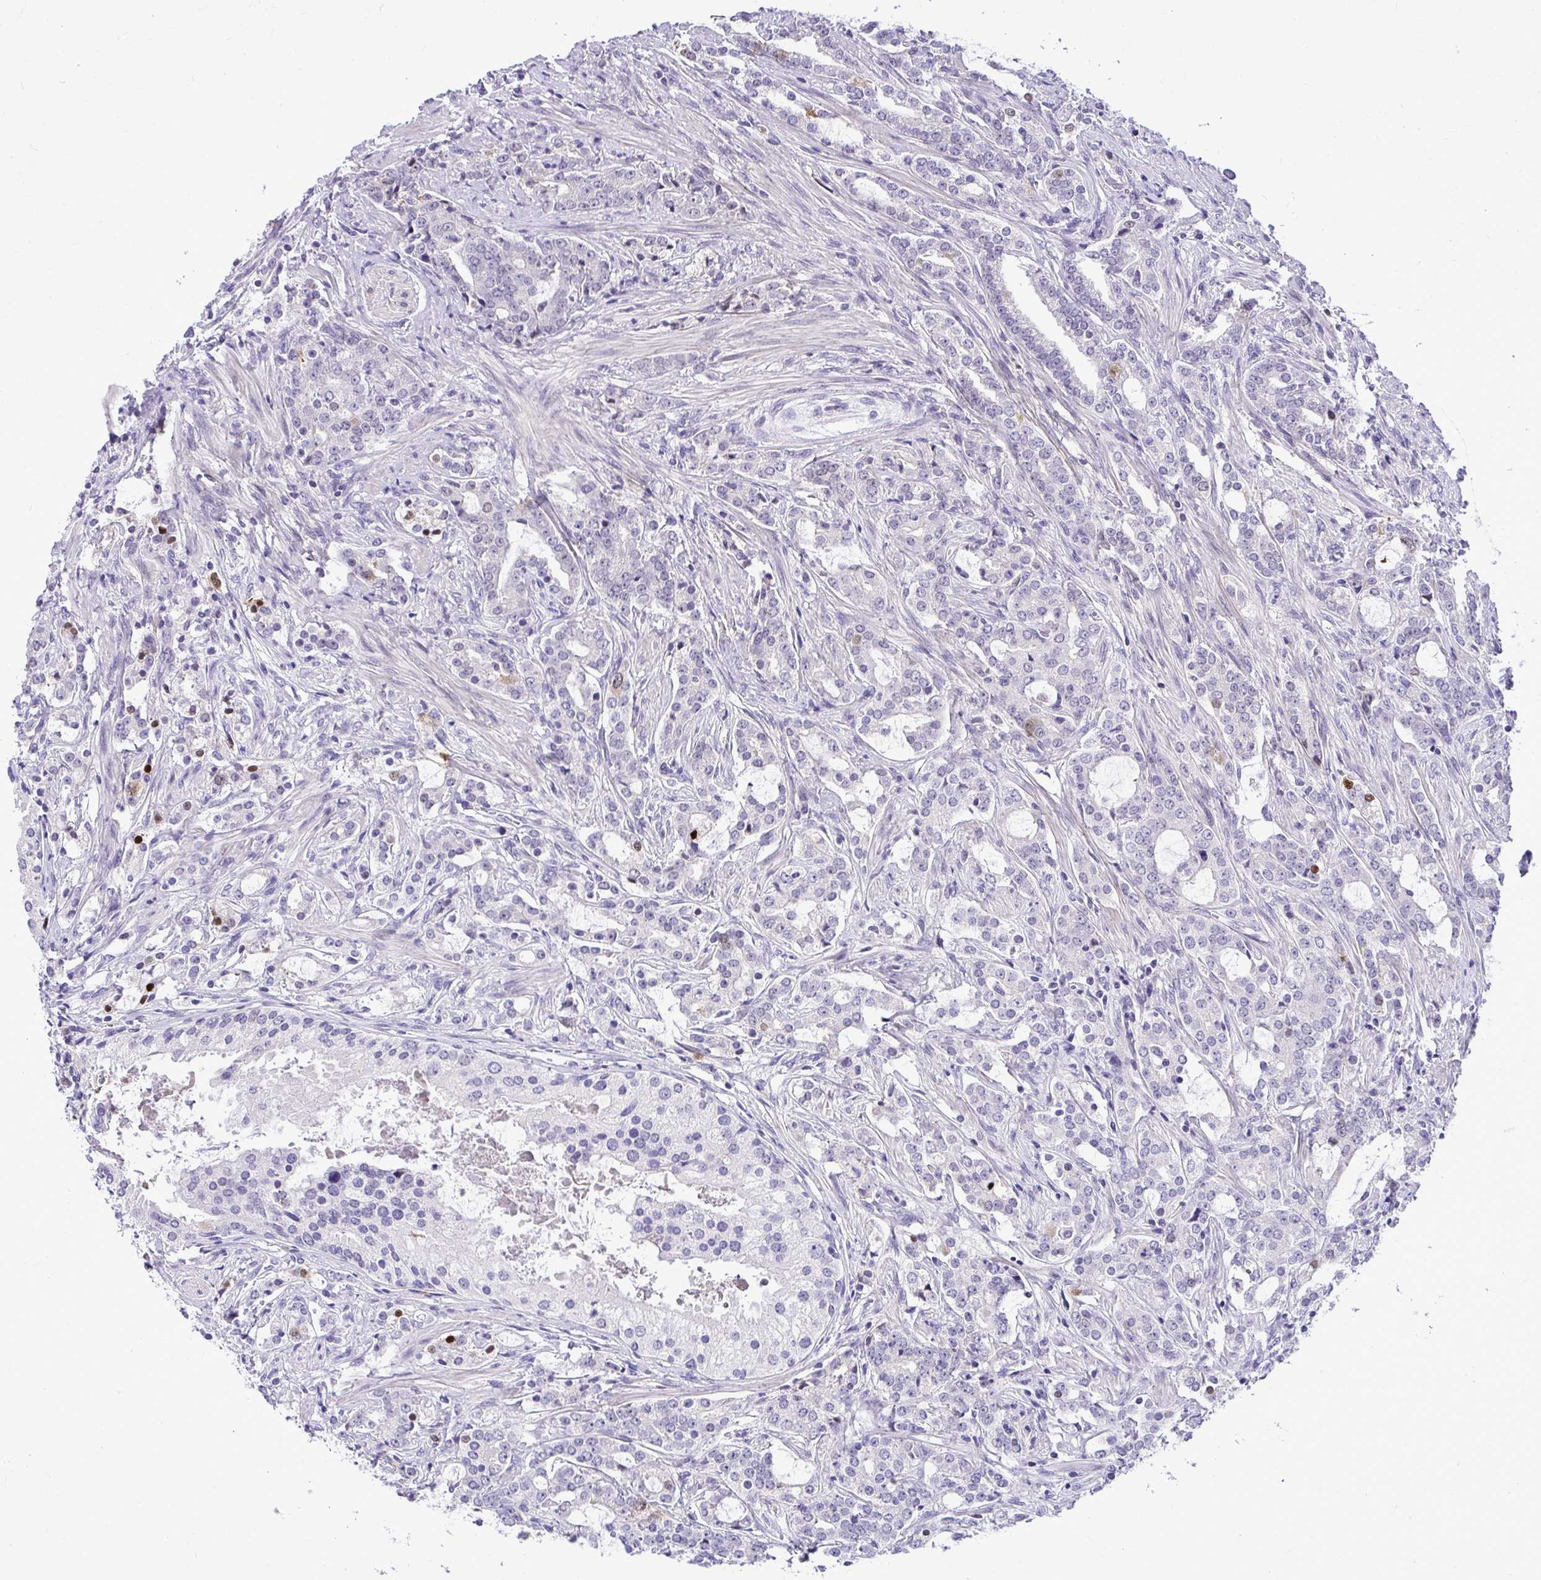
{"staining": {"intensity": "moderate", "quantity": "<25%", "location": "nuclear"}, "tissue": "prostate cancer", "cell_type": "Tumor cells", "image_type": "cancer", "snomed": [{"axis": "morphology", "description": "Adenocarcinoma, Medium grade"}, {"axis": "topography", "description": "Prostate"}], "caption": "Tumor cells demonstrate moderate nuclear expression in about <25% of cells in prostate cancer.", "gene": "CDC20", "patient": {"sex": "male", "age": 57}}